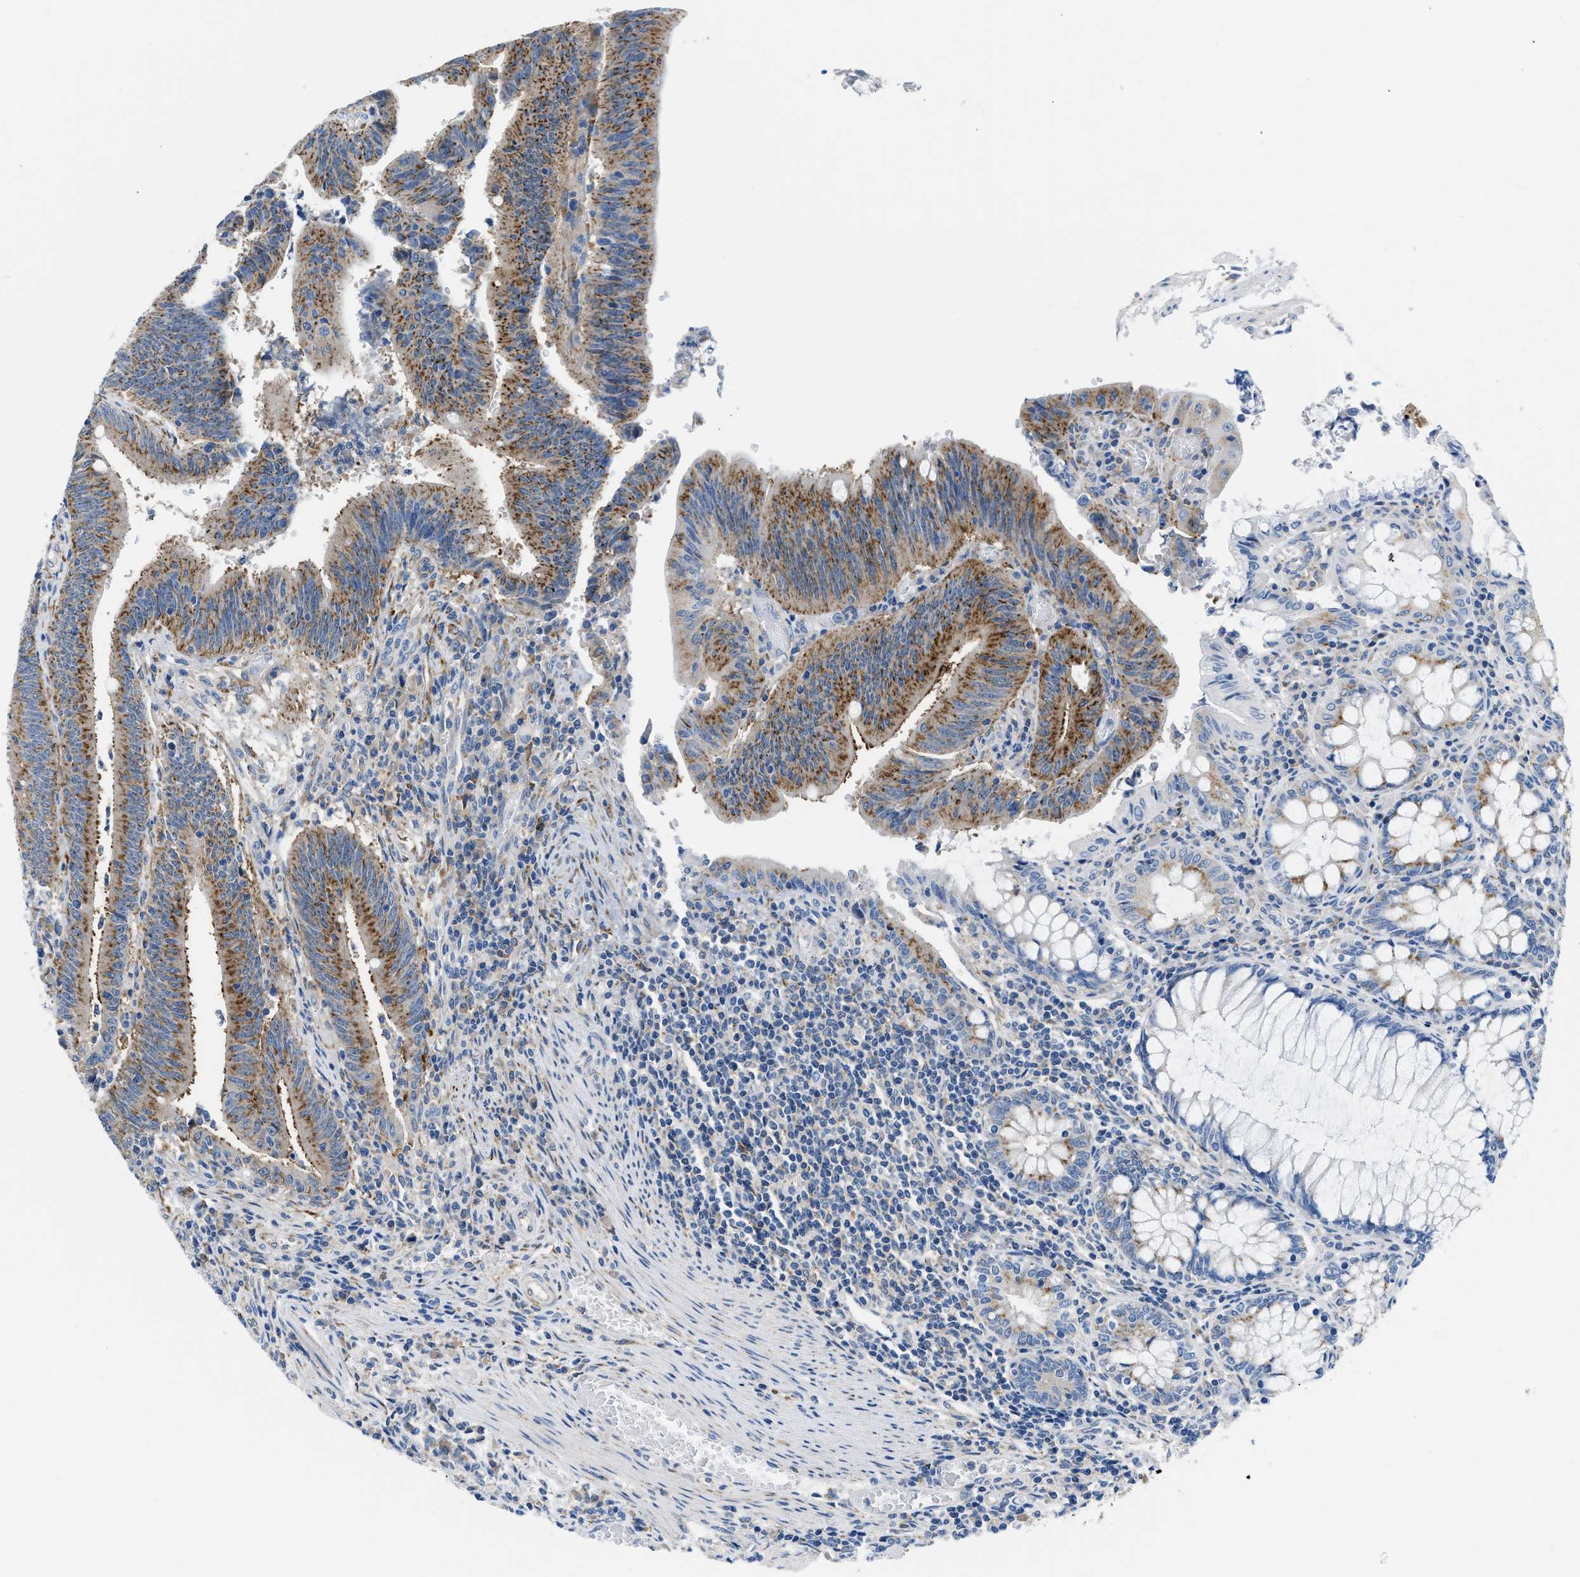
{"staining": {"intensity": "strong", "quantity": "25%-75%", "location": "cytoplasmic/membranous"}, "tissue": "colorectal cancer", "cell_type": "Tumor cells", "image_type": "cancer", "snomed": [{"axis": "morphology", "description": "Normal tissue, NOS"}, {"axis": "morphology", "description": "Adenocarcinoma, NOS"}, {"axis": "topography", "description": "Rectum"}], "caption": "Strong cytoplasmic/membranous positivity is present in about 25%-75% of tumor cells in colorectal adenocarcinoma.", "gene": "BNC2", "patient": {"sex": "female", "age": 66}}